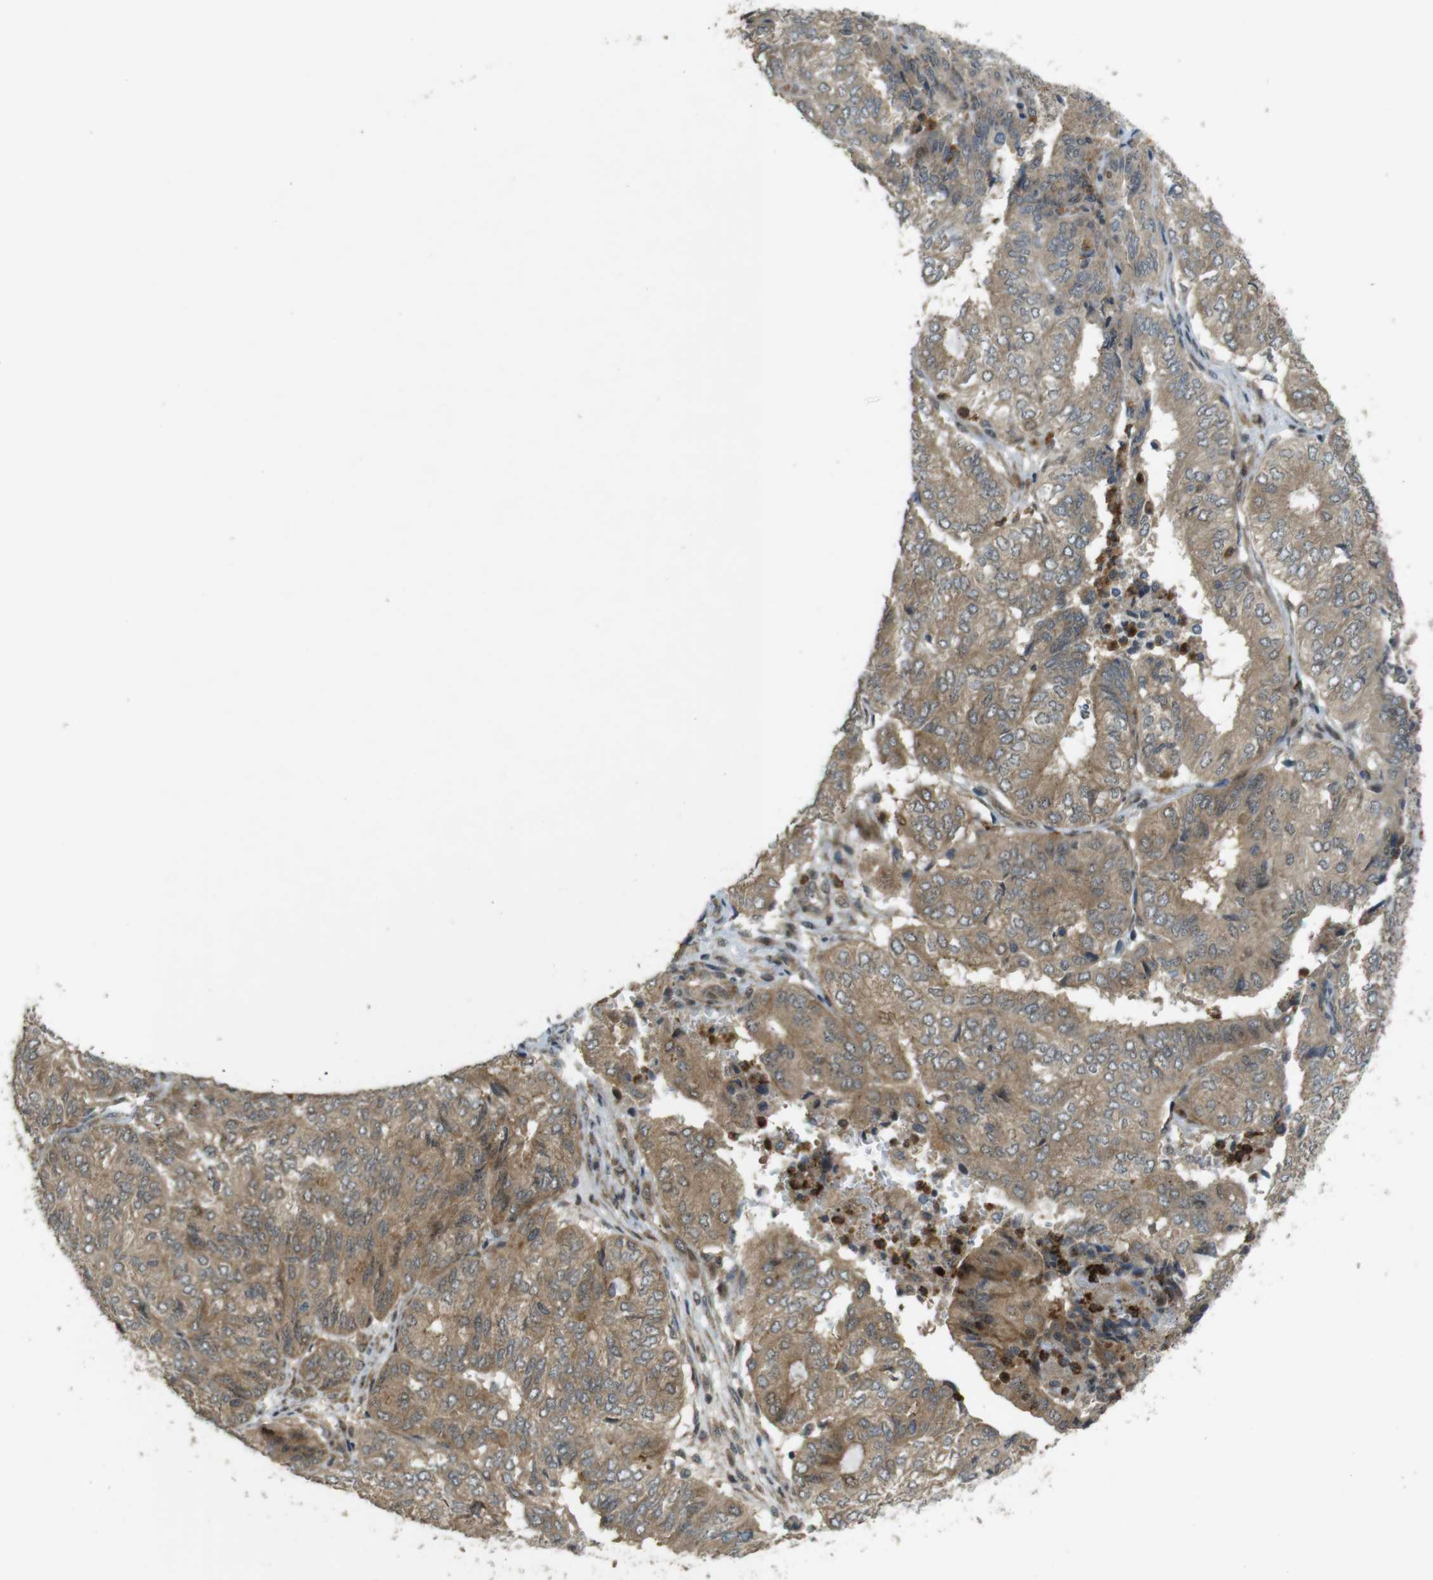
{"staining": {"intensity": "moderate", "quantity": ">75%", "location": "cytoplasmic/membranous"}, "tissue": "endometrial cancer", "cell_type": "Tumor cells", "image_type": "cancer", "snomed": [{"axis": "morphology", "description": "Adenocarcinoma, NOS"}, {"axis": "topography", "description": "Uterus"}], "caption": "Brown immunohistochemical staining in human endometrial cancer (adenocarcinoma) displays moderate cytoplasmic/membranous positivity in approximately >75% of tumor cells.", "gene": "TMX3", "patient": {"sex": "female", "age": 60}}